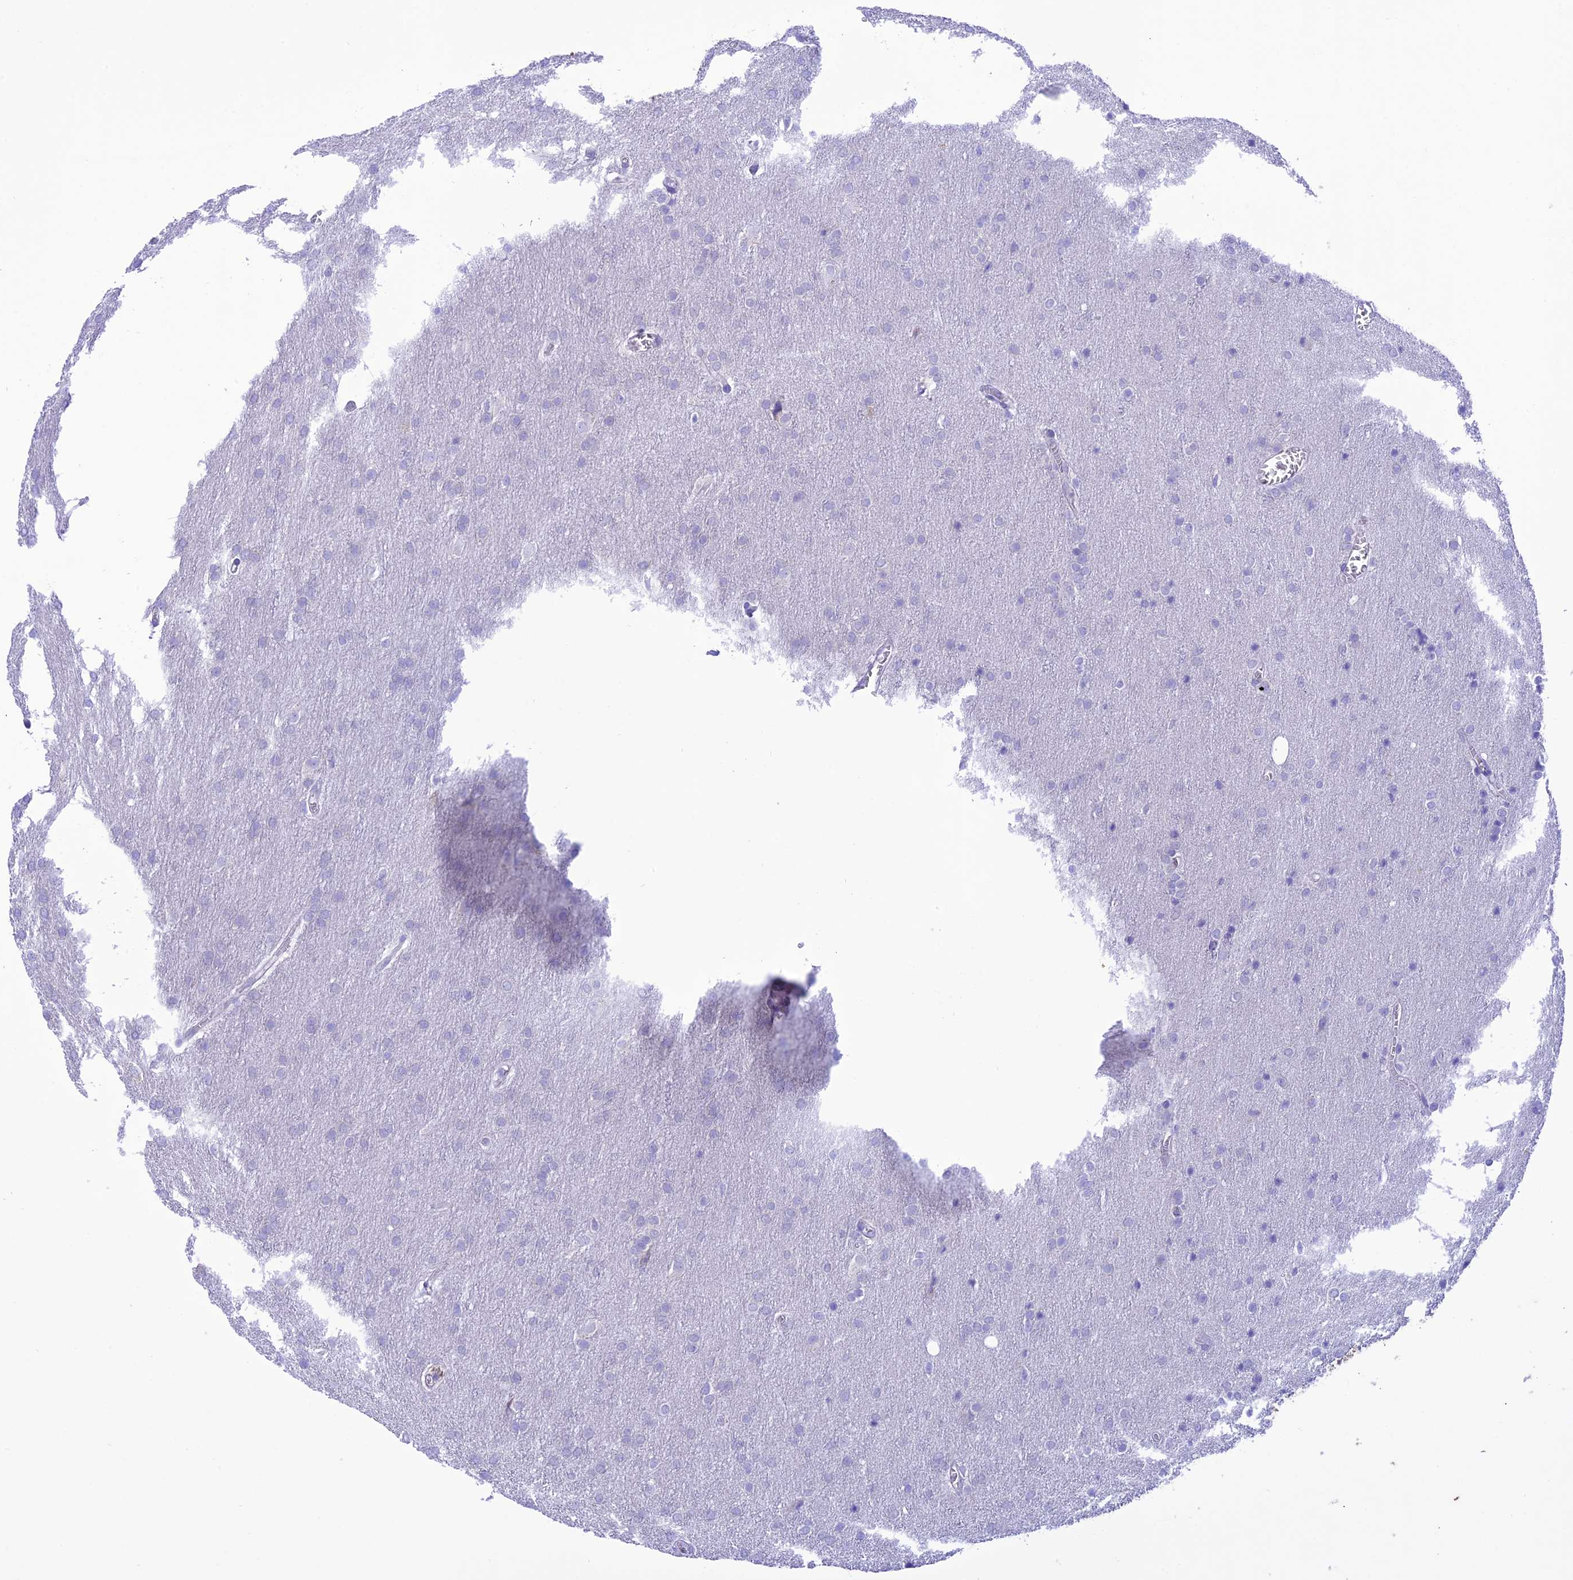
{"staining": {"intensity": "negative", "quantity": "none", "location": "none"}, "tissue": "glioma", "cell_type": "Tumor cells", "image_type": "cancer", "snomed": [{"axis": "morphology", "description": "Glioma, malignant, Low grade"}, {"axis": "topography", "description": "Brain"}], "caption": "An immunohistochemistry histopathology image of malignant glioma (low-grade) is shown. There is no staining in tumor cells of malignant glioma (low-grade). (Immunohistochemistry (ihc), brightfield microscopy, high magnification).", "gene": "VPS52", "patient": {"sex": "female", "age": 32}}